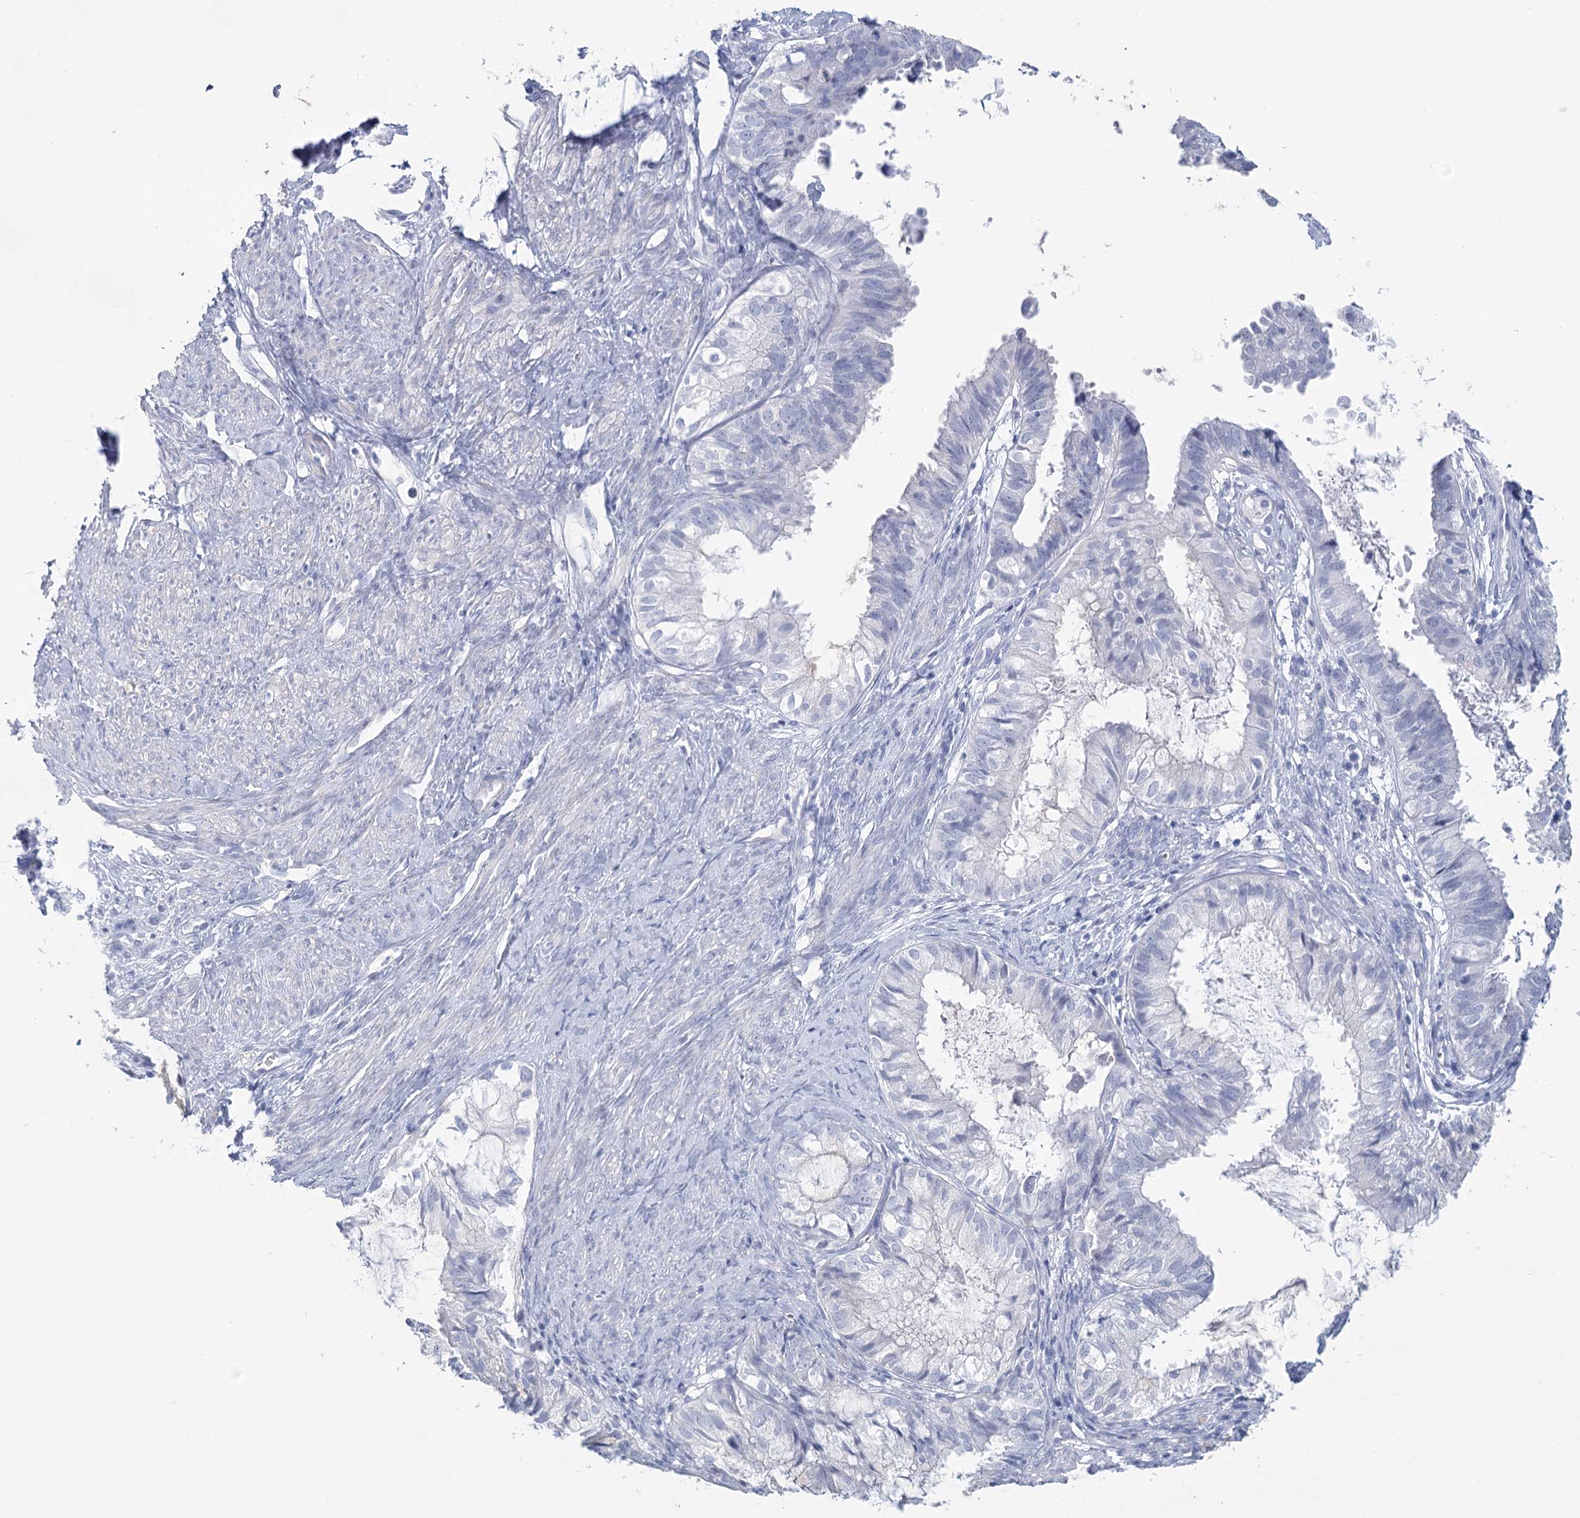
{"staining": {"intensity": "negative", "quantity": "none", "location": "none"}, "tissue": "cervical cancer", "cell_type": "Tumor cells", "image_type": "cancer", "snomed": [{"axis": "morphology", "description": "Normal tissue, NOS"}, {"axis": "morphology", "description": "Adenocarcinoma, NOS"}, {"axis": "topography", "description": "Cervix"}, {"axis": "topography", "description": "Endometrium"}], "caption": "This is an immunohistochemistry (IHC) micrograph of cervical adenocarcinoma. There is no positivity in tumor cells.", "gene": "CCDC88A", "patient": {"sex": "female", "age": 86}}